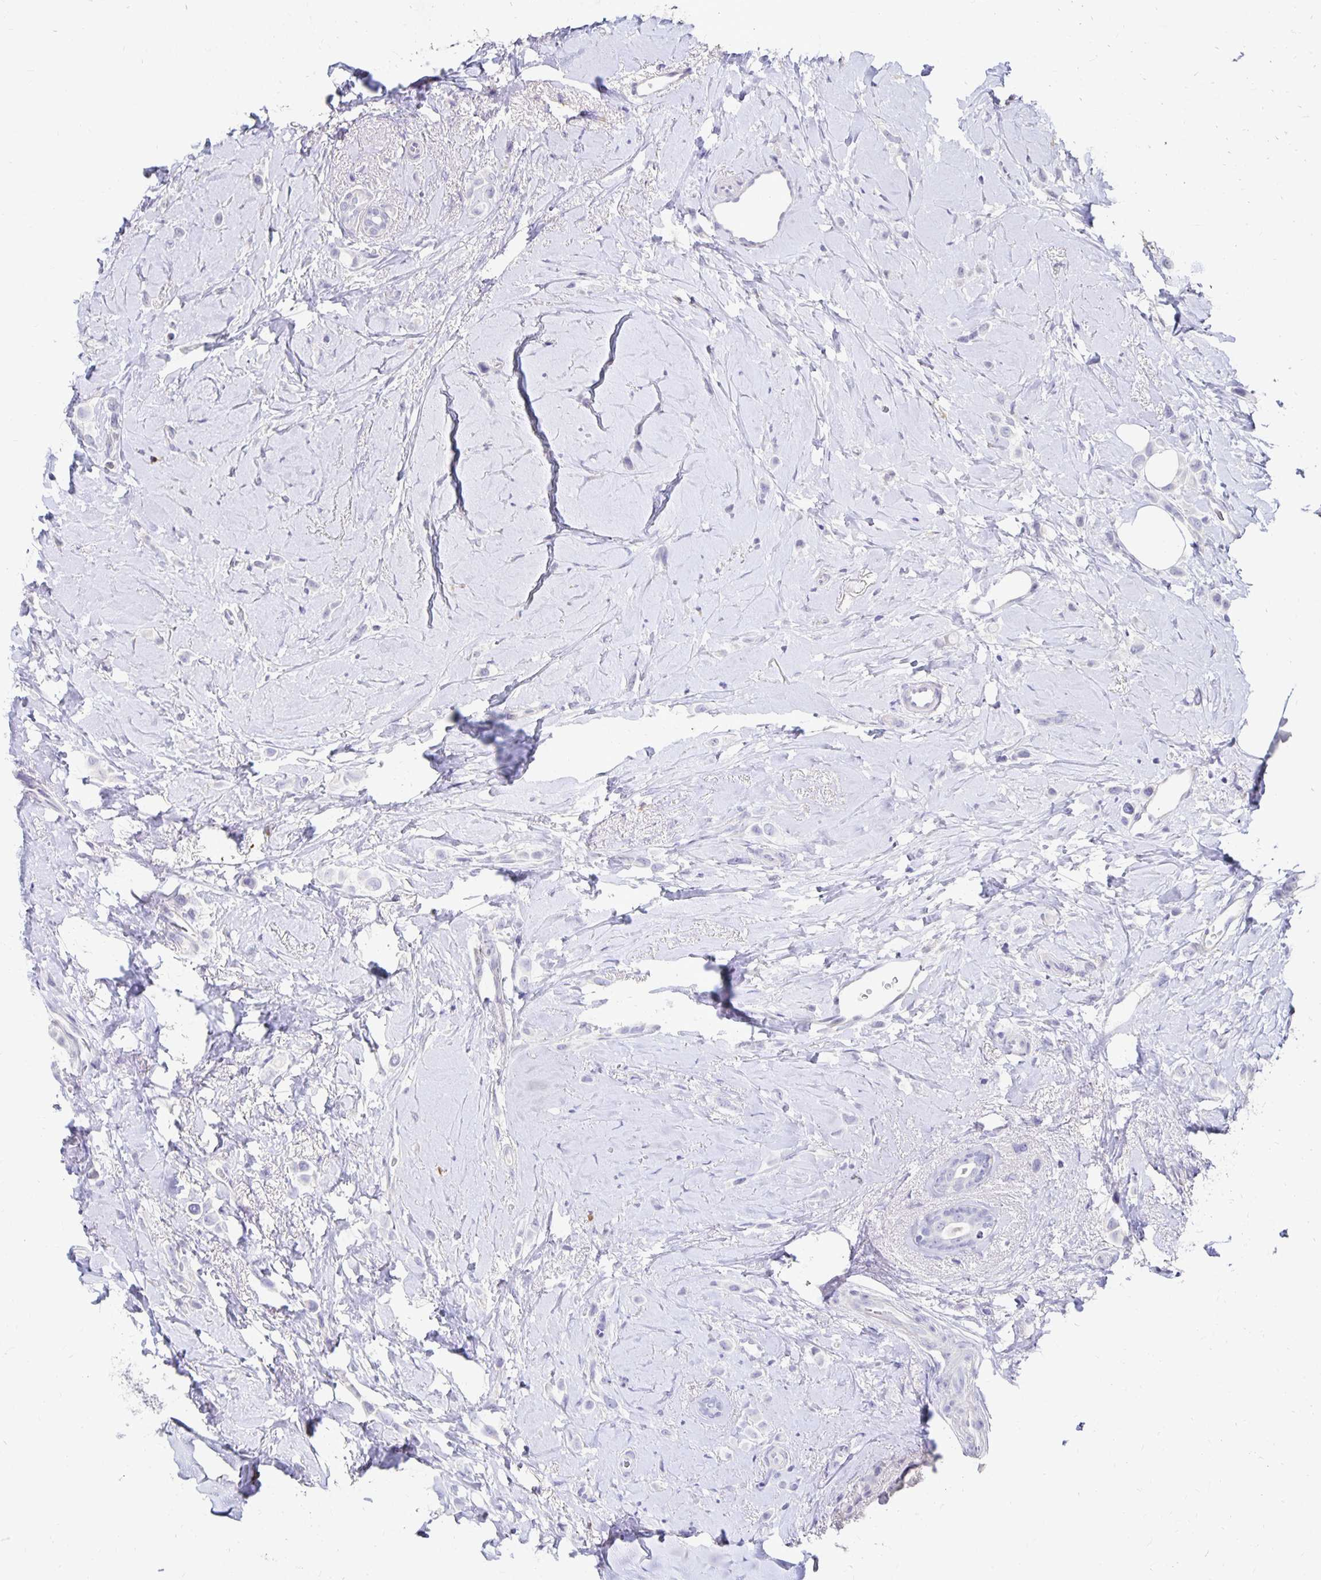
{"staining": {"intensity": "negative", "quantity": "none", "location": "none"}, "tissue": "breast cancer", "cell_type": "Tumor cells", "image_type": "cancer", "snomed": [{"axis": "morphology", "description": "Lobular carcinoma"}, {"axis": "topography", "description": "Breast"}], "caption": "High power microscopy micrograph of an immunohistochemistry (IHC) image of lobular carcinoma (breast), revealing no significant expression in tumor cells.", "gene": "DYNLT4", "patient": {"sex": "female", "age": 66}}